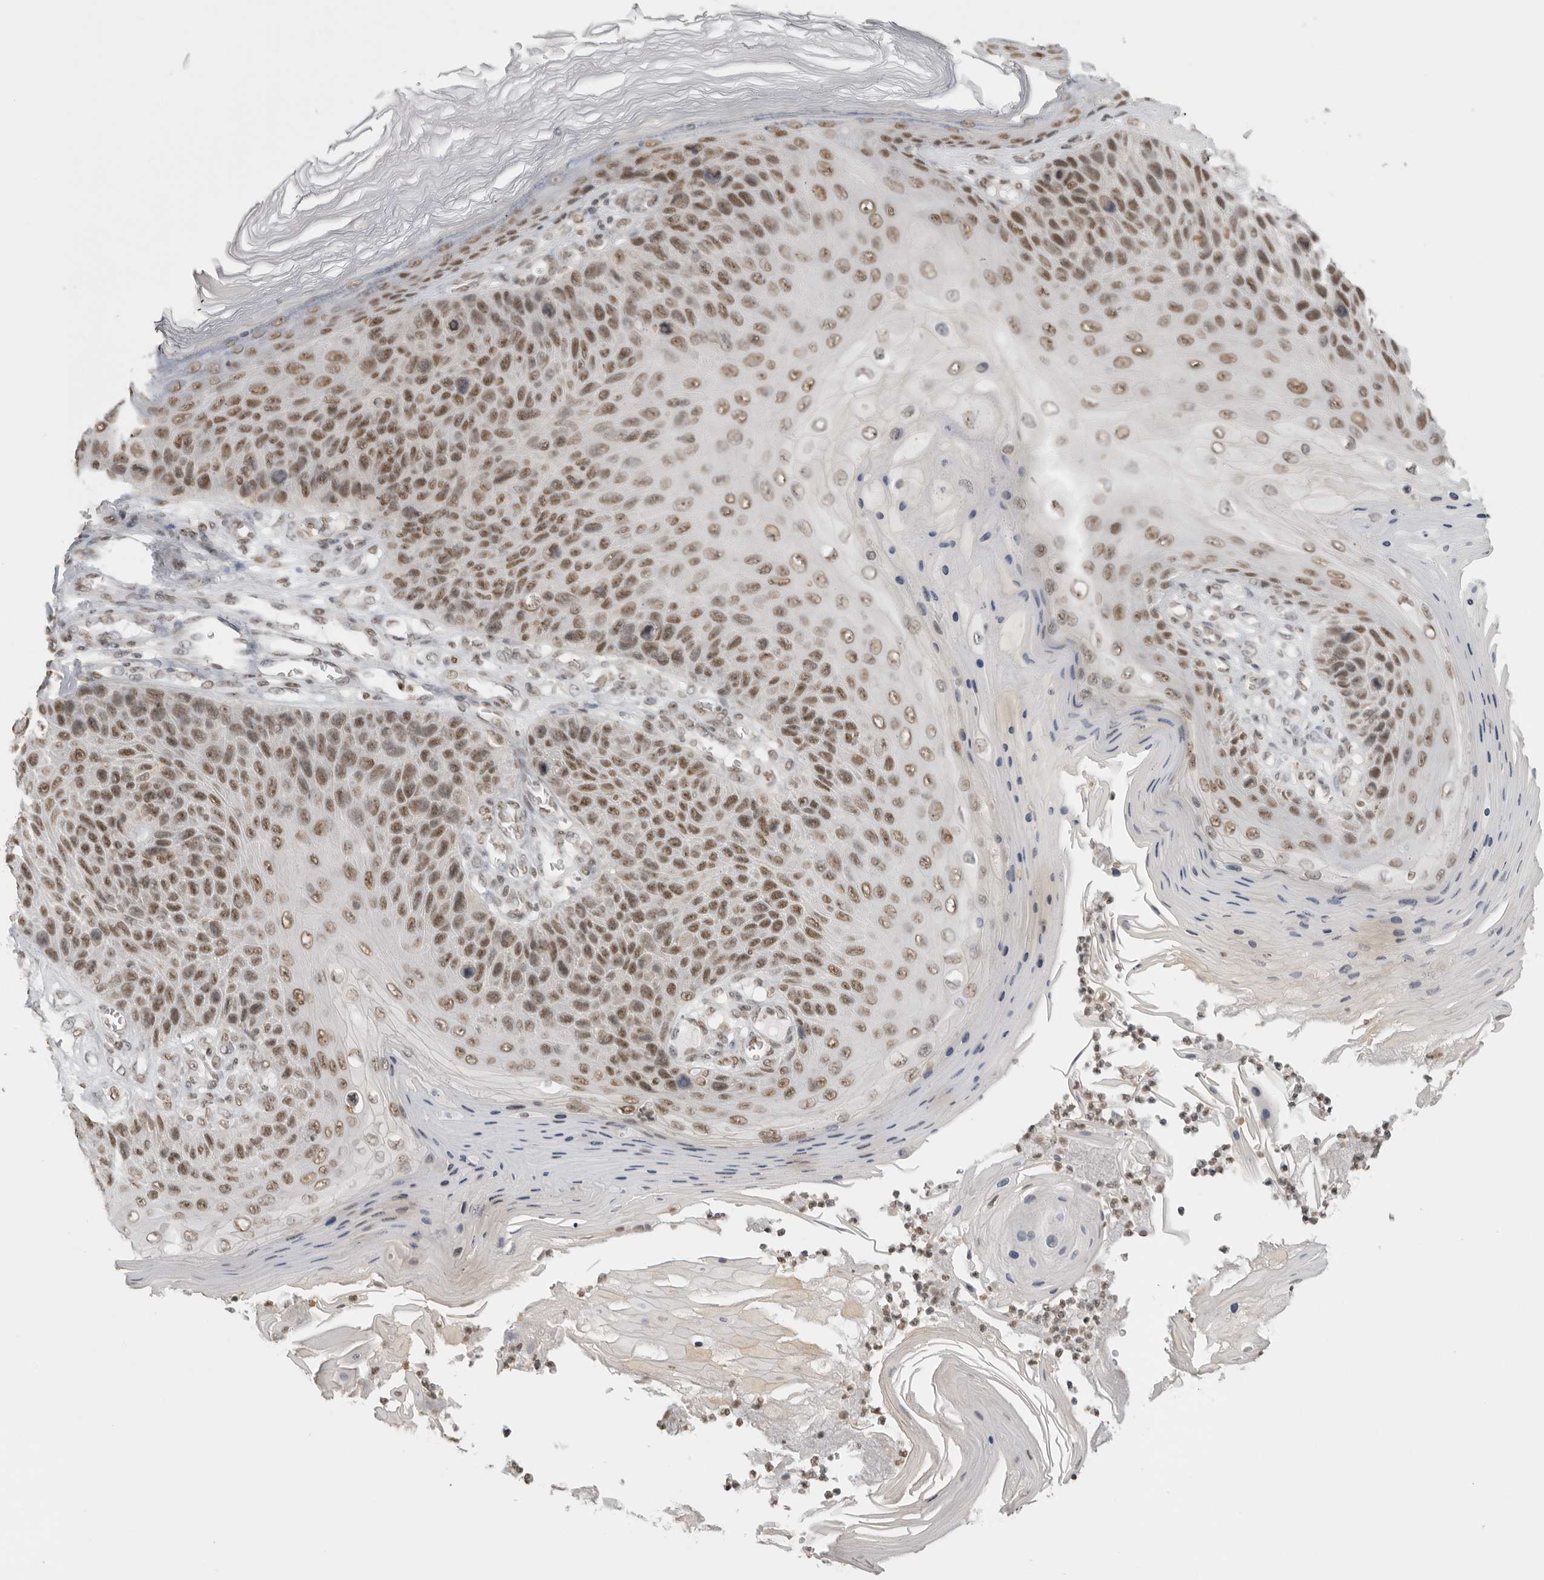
{"staining": {"intensity": "moderate", "quantity": ">75%", "location": "nuclear"}, "tissue": "skin cancer", "cell_type": "Tumor cells", "image_type": "cancer", "snomed": [{"axis": "morphology", "description": "Squamous cell carcinoma, NOS"}, {"axis": "topography", "description": "Skin"}], "caption": "The immunohistochemical stain highlights moderate nuclear staining in tumor cells of skin squamous cell carcinoma tissue. Immunohistochemistry (ihc) stains the protein in brown and the nuclei are stained blue.", "gene": "RPA2", "patient": {"sex": "female", "age": 88}}